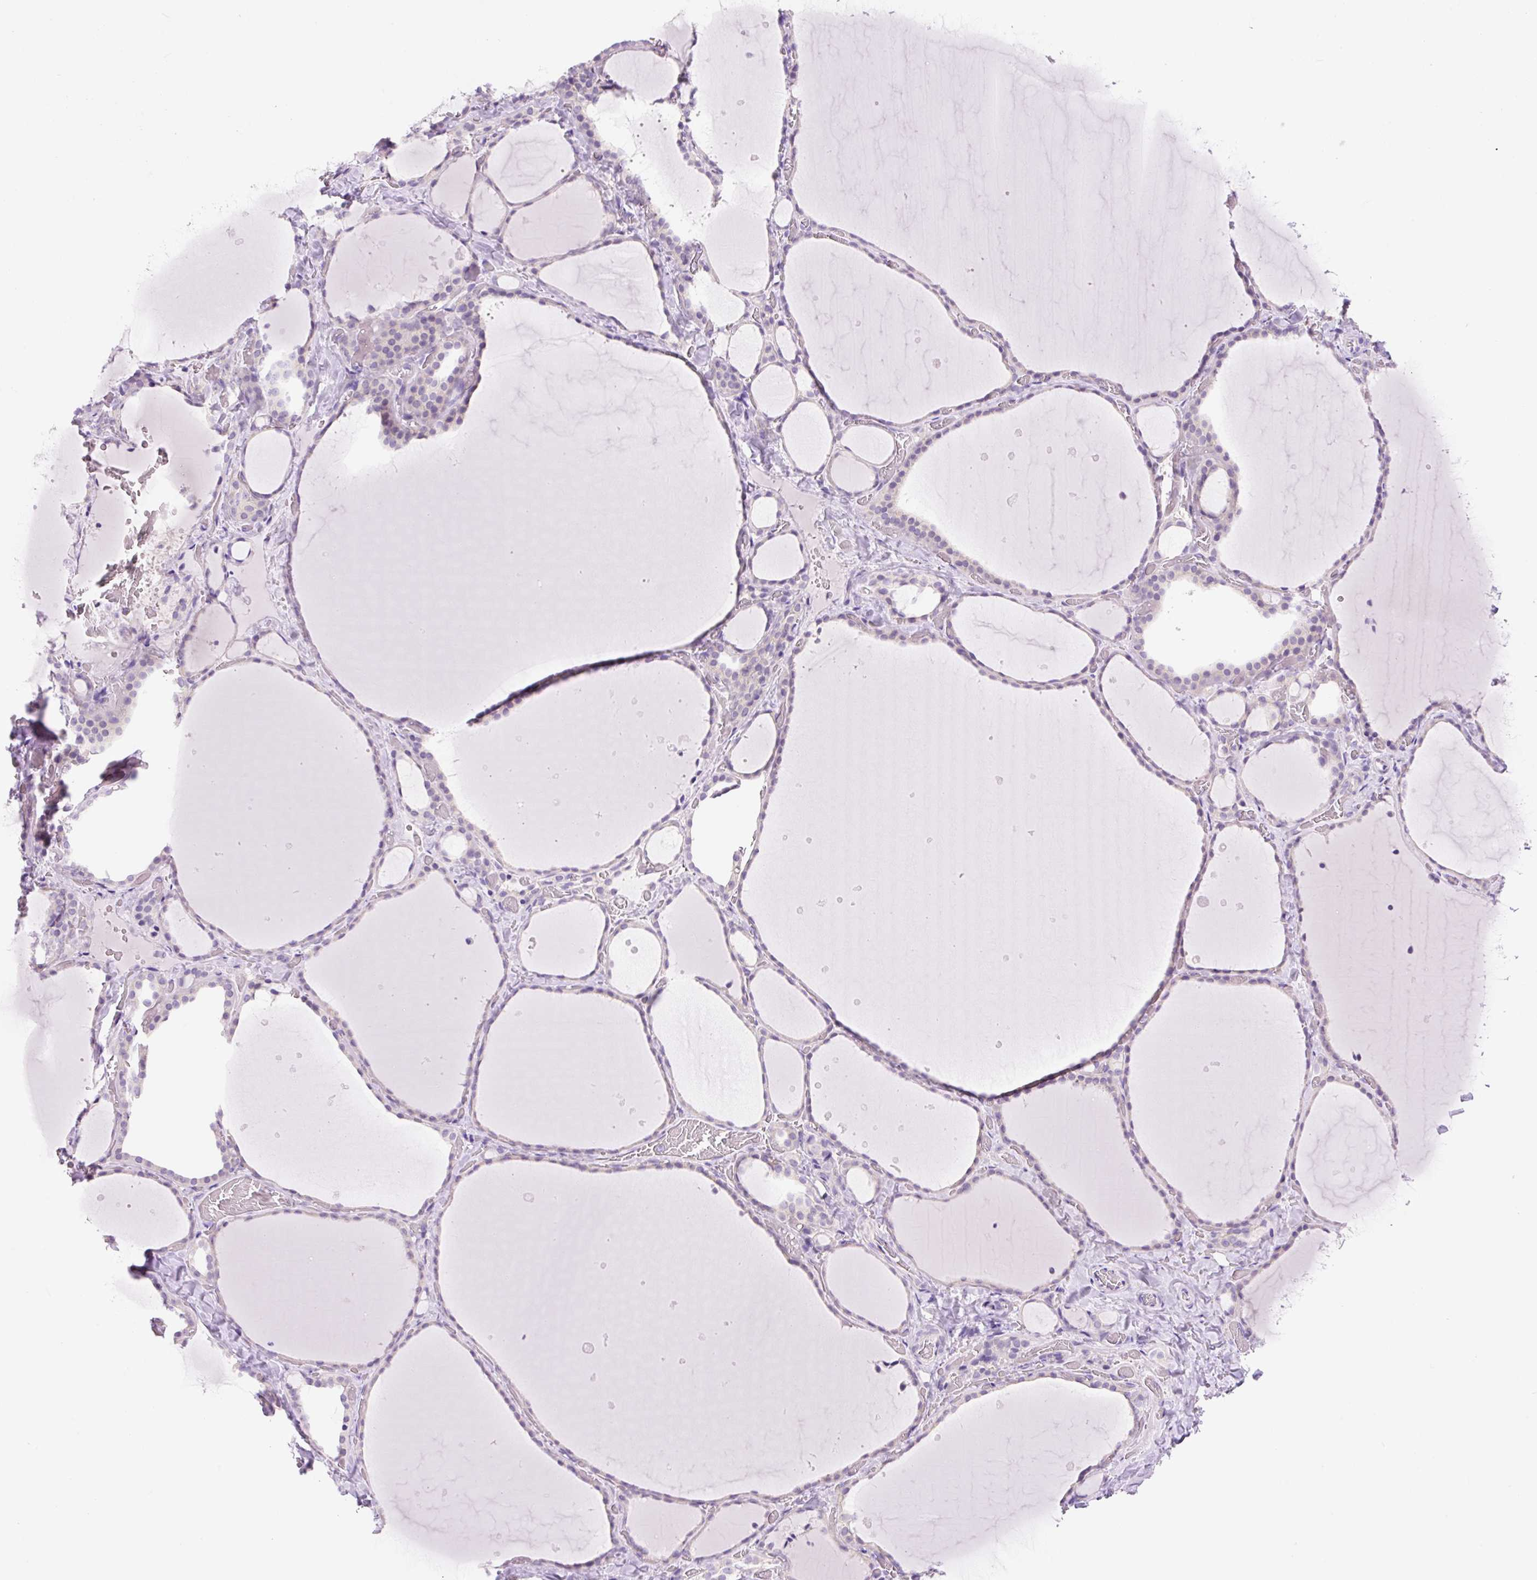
{"staining": {"intensity": "negative", "quantity": "none", "location": "none"}, "tissue": "thyroid gland", "cell_type": "Glandular cells", "image_type": "normal", "snomed": [{"axis": "morphology", "description": "Normal tissue, NOS"}, {"axis": "topography", "description": "Thyroid gland"}], "caption": "Glandular cells show no significant protein positivity in unremarkable thyroid gland.", "gene": "CELF6", "patient": {"sex": "female", "age": 36}}